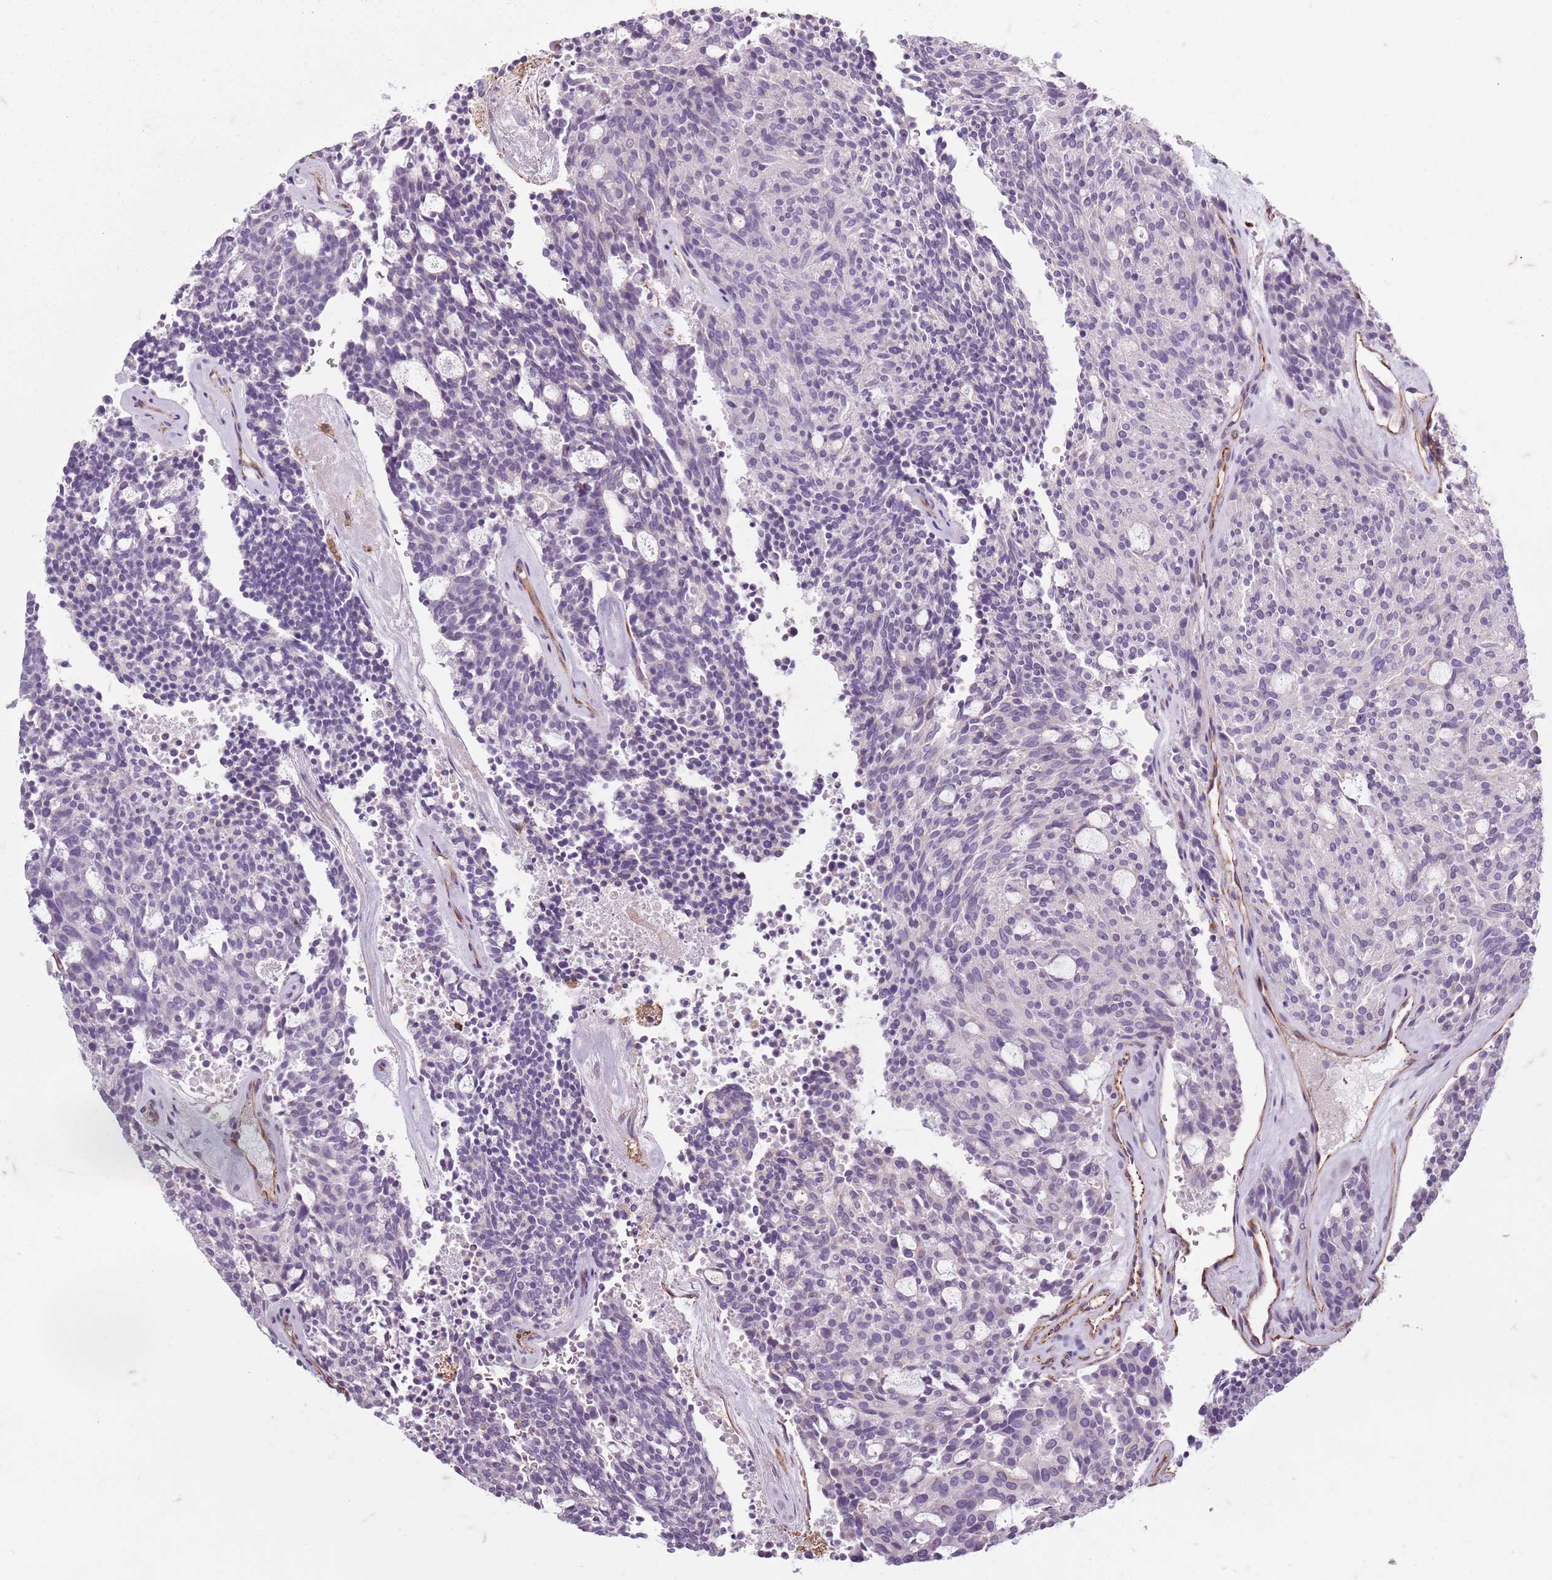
{"staining": {"intensity": "negative", "quantity": "none", "location": "none"}, "tissue": "carcinoid", "cell_type": "Tumor cells", "image_type": "cancer", "snomed": [{"axis": "morphology", "description": "Carcinoid, malignant, NOS"}, {"axis": "topography", "description": "Pancreas"}], "caption": "Photomicrograph shows no protein positivity in tumor cells of carcinoid tissue.", "gene": "TAS2R38", "patient": {"sex": "female", "age": 54}}